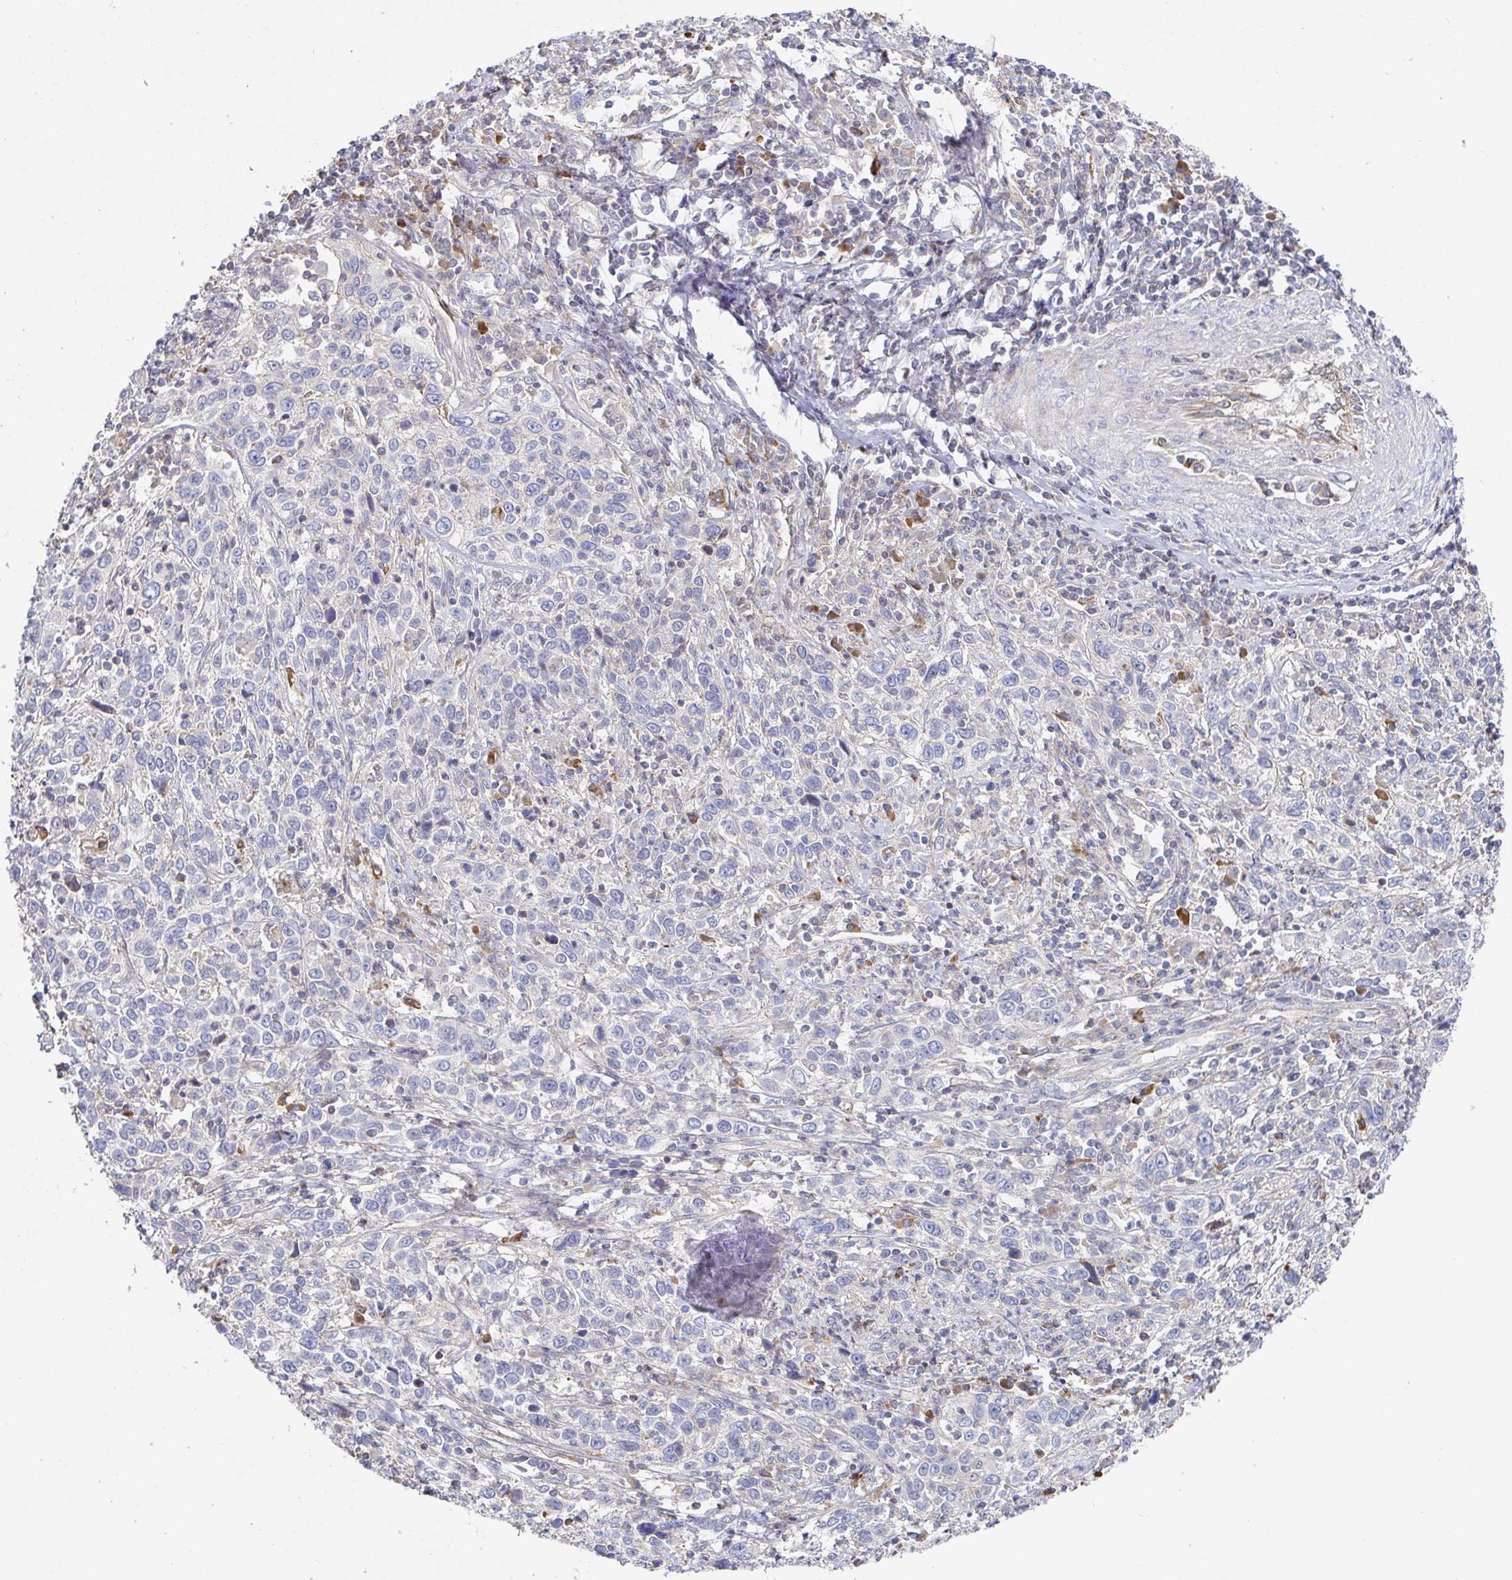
{"staining": {"intensity": "negative", "quantity": "none", "location": "none"}, "tissue": "cervical cancer", "cell_type": "Tumor cells", "image_type": "cancer", "snomed": [{"axis": "morphology", "description": "Squamous cell carcinoma, NOS"}, {"axis": "topography", "description": "Cervix"}], "caption": "This is a micrograph of immunohistochemistry (IHC) staining of squamous cell carcinoma (cervical), which shows no positivity in tumor cells.", "gene": "IRAK2", "patient": {"sex": "female", "age": 46}}